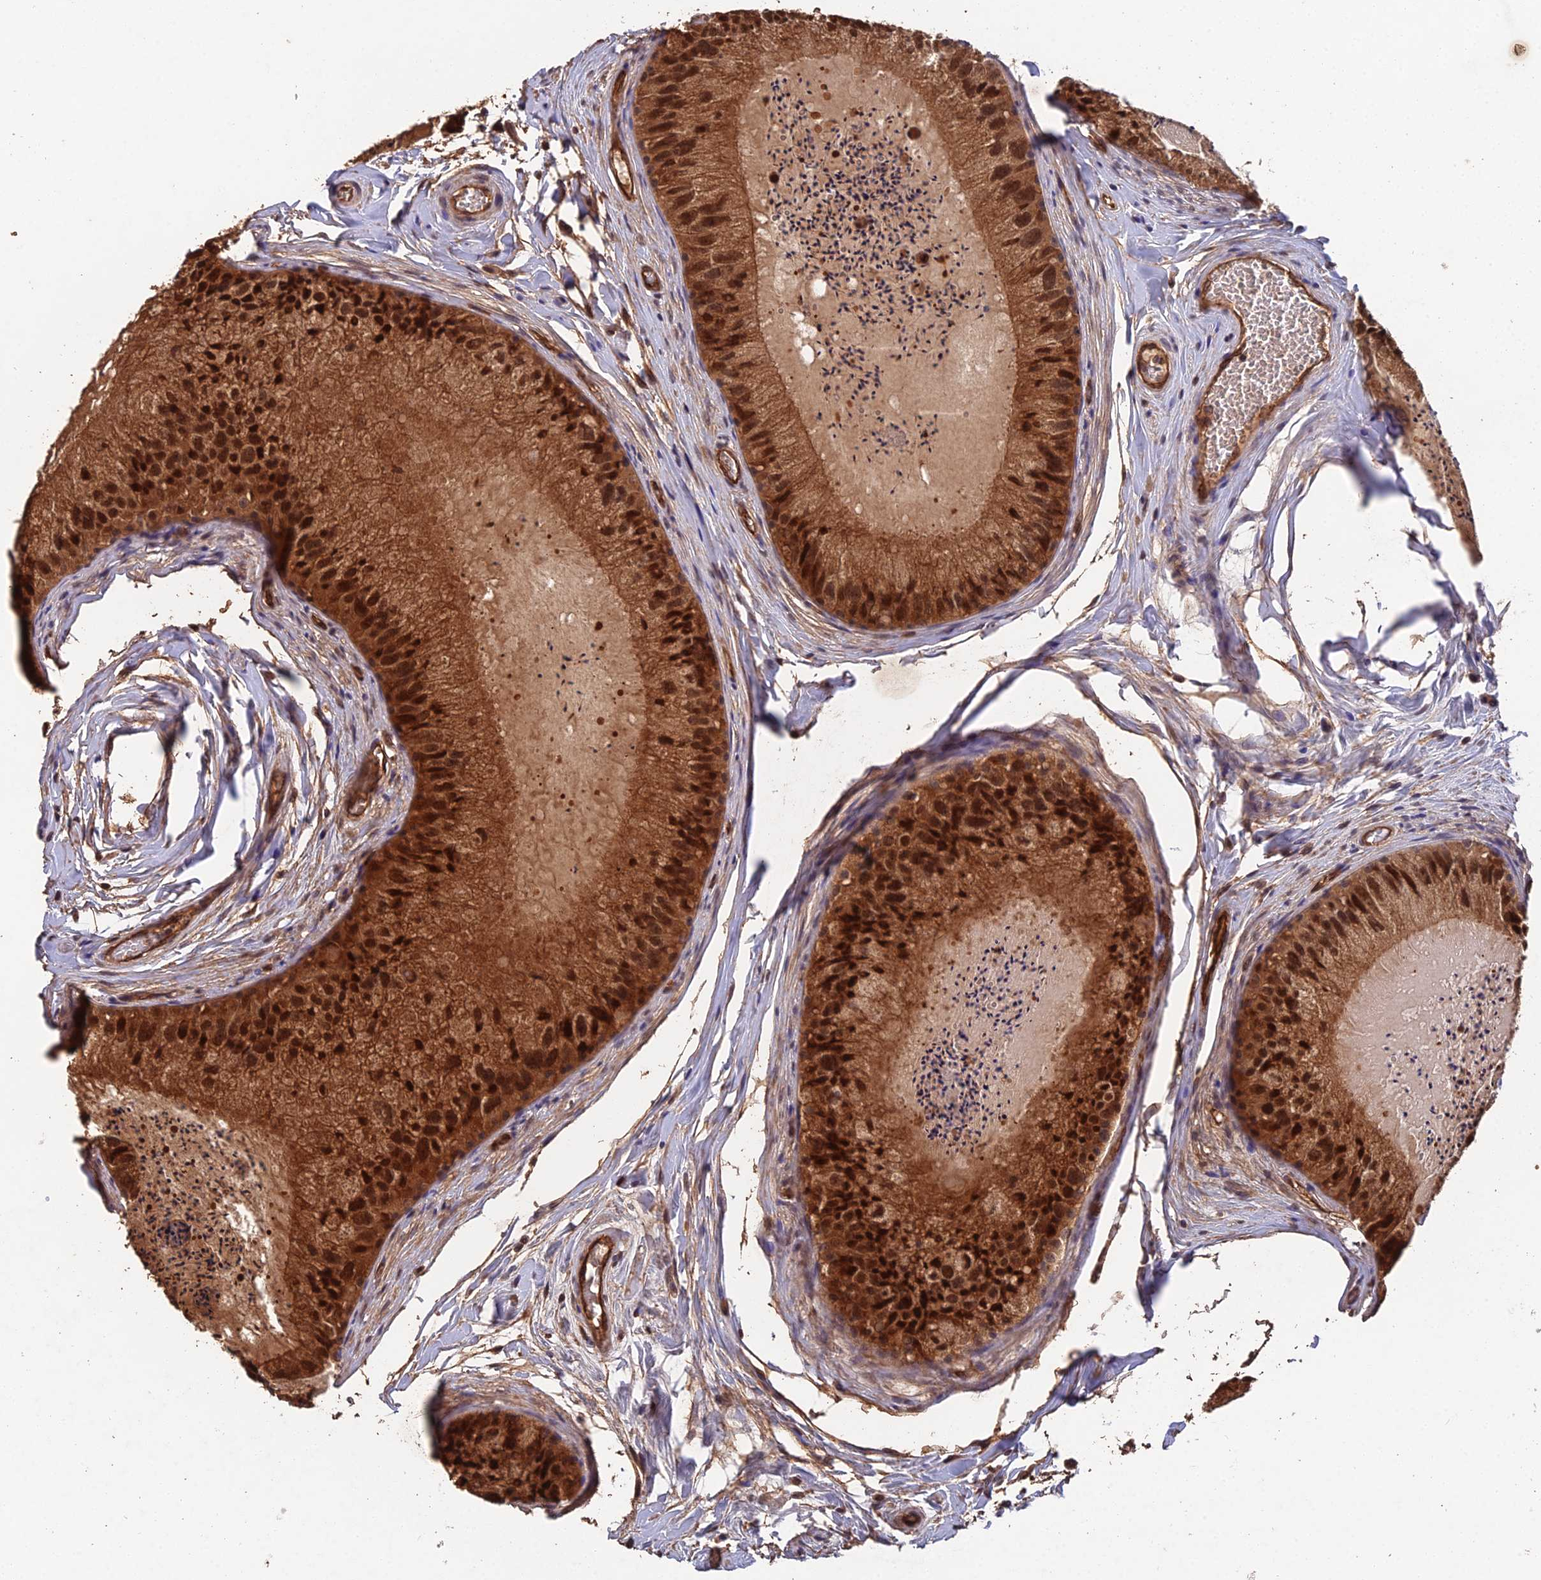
{"staining": {"intensity": "strong", "quantity": ">75%", "location": "cytoplasmic/membranous,nuclear"}, "tissue": "epididymis", "cell_type": "Glandular cells", "image_type": "normal", "snomed": [{"axis": "morphology", "description": "Normal tissue, NOS"}, {"axis": "topography", "description": "Epididymis"}], "caption": "IHC staining of normal epididymis, which exhibits high levels of strong cytoplasmic/membranous,nuclear positivity in about >75% of glandular cells indicating strong cytoplasmic/membranous,nuclear protein expression. The staining was performed using DAB (3,3'-diaminobenzidine) (brown) for protein detection and nuclei were counterstained in hematoxylin (blue).", "gene": "RALGAPA2", "patient": {"sex": "male", "age": 31}}